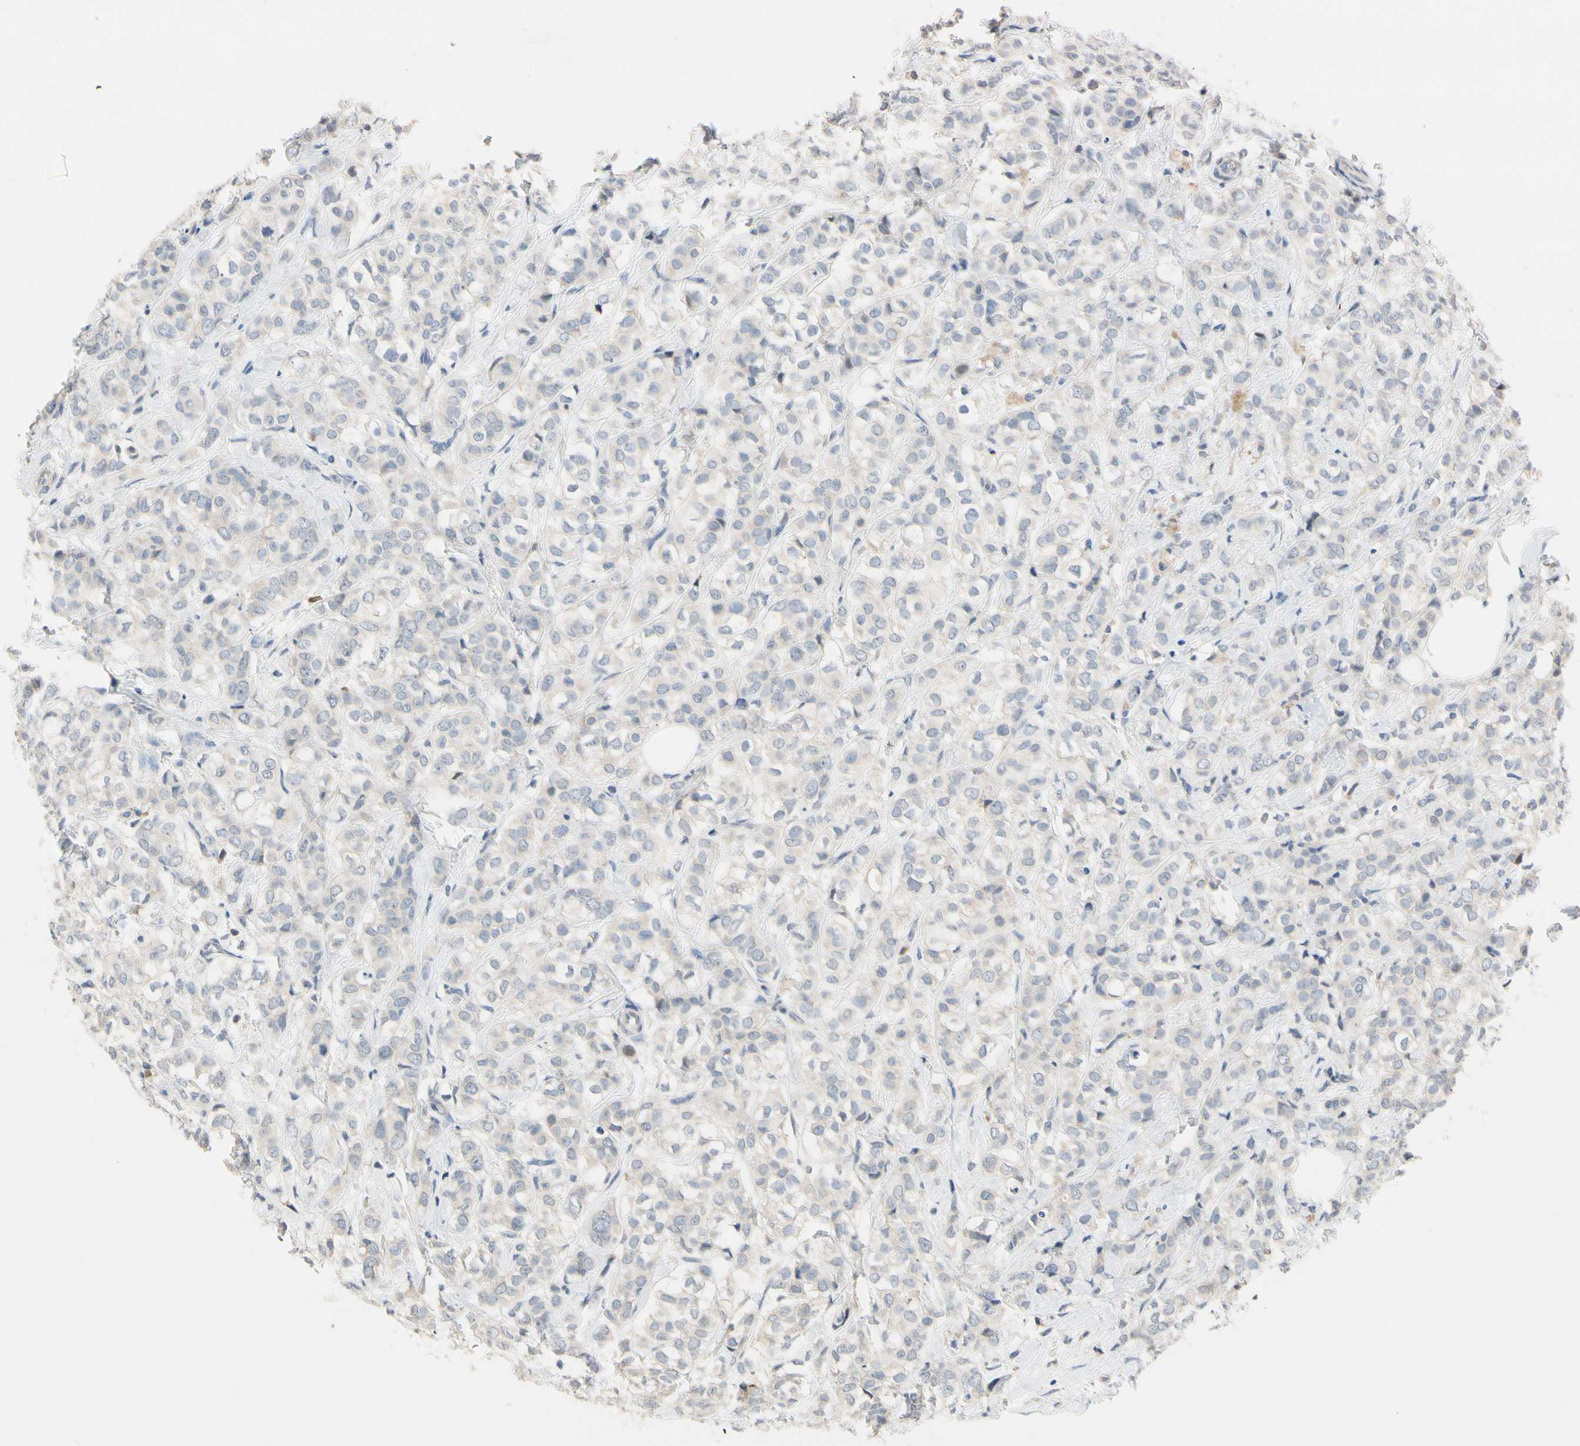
{"staining": {"intensity": "negative", "quantity": "none", "location": "none"}, "tissue": "breast cancer", "cell_type": "Tumor cells", "image_type": "cancer", "snomed": [{"axis": "morphology", "description": "Lobular carcinoma"}, {"axis": "topography", "description": "Breast"}], "caption": "DAB (3,3'-diaminobenzidine) immunohistochemical staining of breast cancer (lobular carcinoma) shows no significant expression in tumor cells. Nuclei are stained in blue.", "gene": "PIP5K1B", "patient": {"sex": "female", "age": 60}}